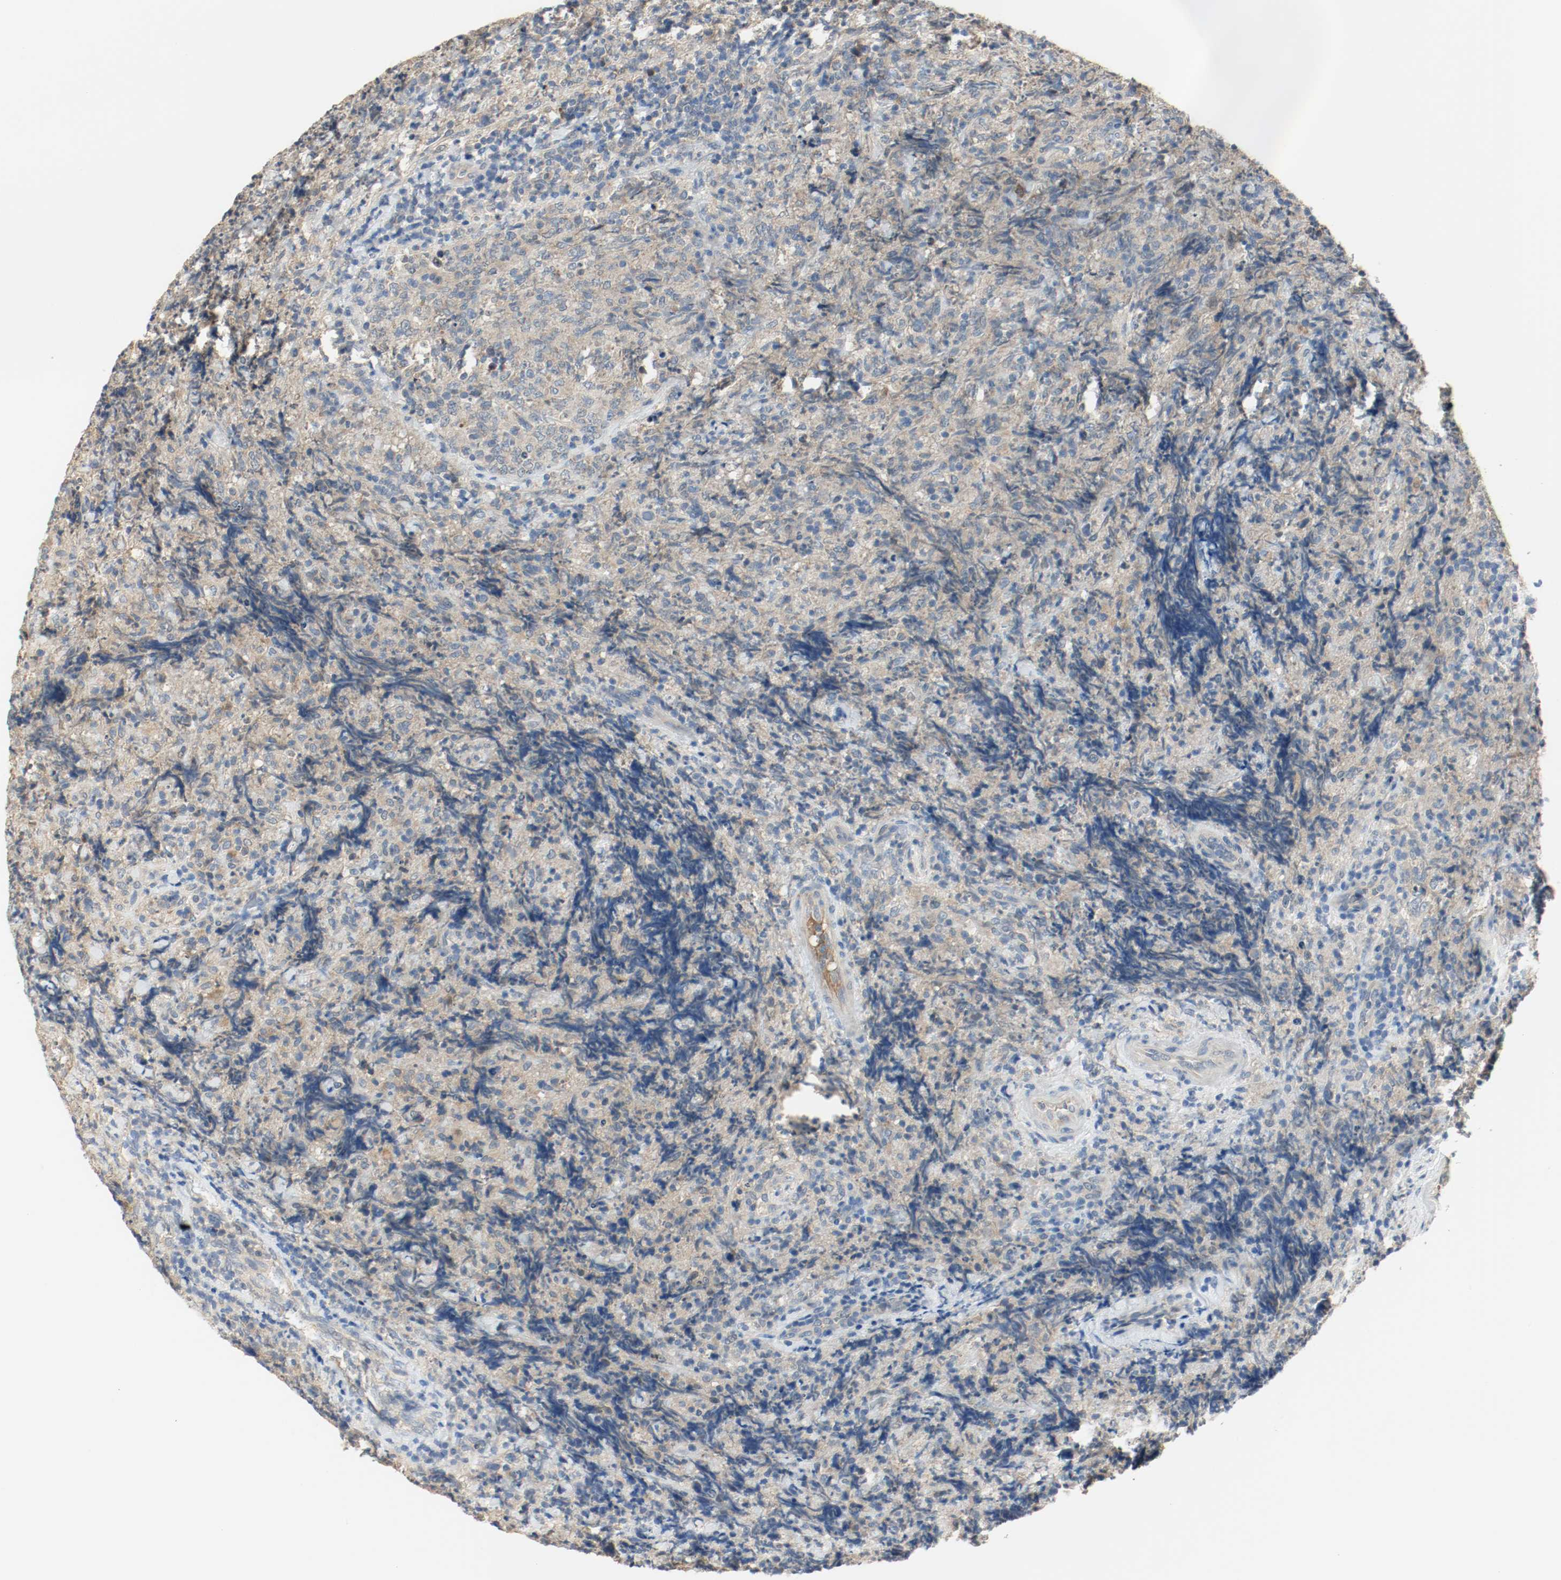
{"staining": {"intensity": "negative", "quantity": "none", "location": "none"}, "tissue": "lymphoma", "cell_type": "Tumor cells", "image_type": "cancer", "snomed": [{"axis": "morphology", "description": "Malignant lymphoma, non-Hodgkin's type, High grade"}, {"axis": "topography", "description": "Tonsil"}], "caption": "This is an immunohistochemistry (IHC) photomicrograph of human high-grade malignant lymphoma, non-Hodgkin's type. There is no staining in tumor cells.", "gene": "MELTF", "patient": {"sex": "female", "age": 36}}